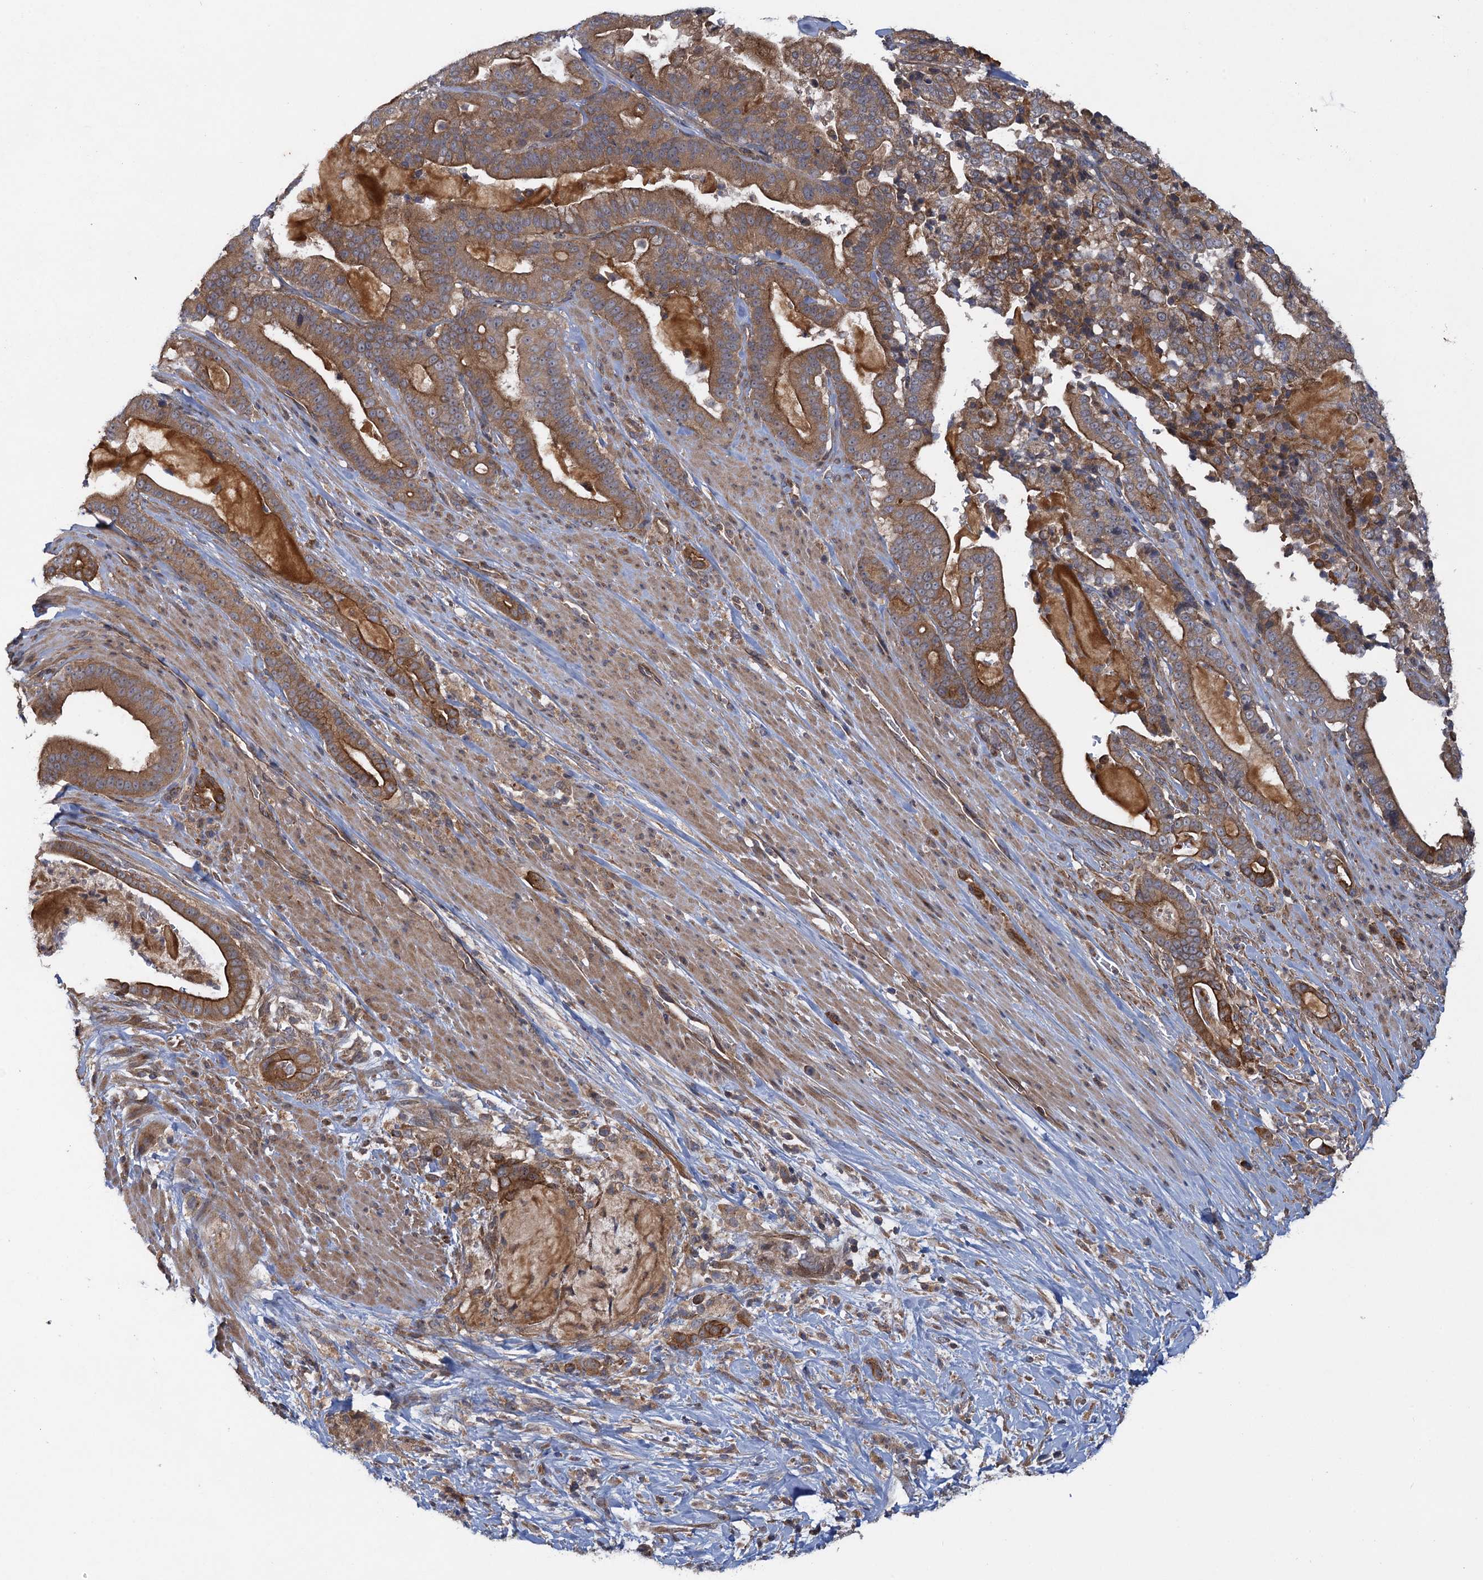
{"staining": {"intensity": "strong", "quantity": "25%-75%", "location": "cytoplasmic/membranous"}, "tissue": "pancreatic cancer", "cell_type": "Tumor cells", "image_type": "cancer", "snomed": [{"axis": "morphology", "description": "Adenocarcinoma, NOS"}, {"axis": "topography", "description": "Pancreas"}], "caption": "IHC image of human adenocarcinoma (pancreatic) stained for a protein (brown), which shows high levels of strong cytoplasmic/membranous staining in about 25%-75% of tumor cells.", "gene": "HAUS1", "patient": {"sex": "male", "age": 63}}